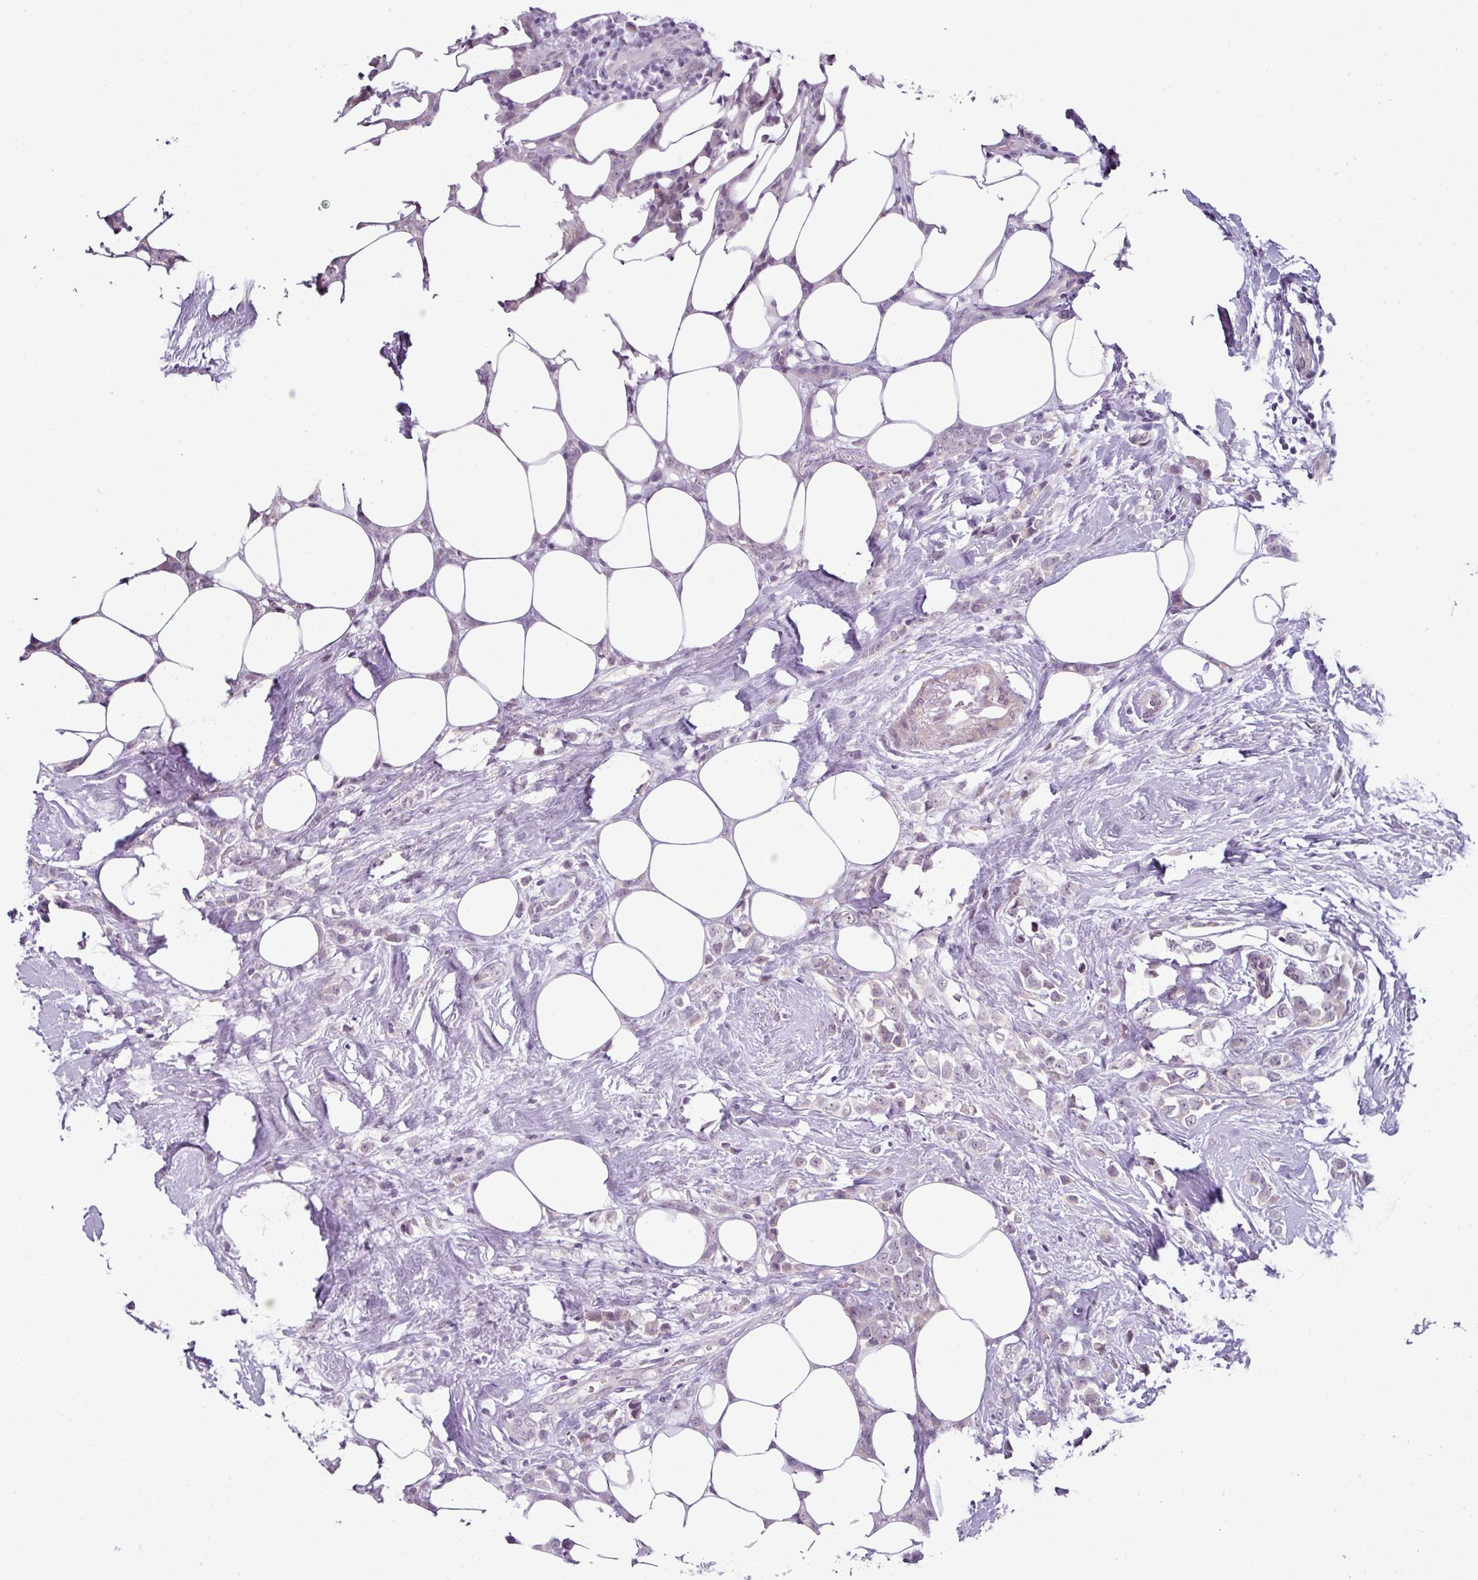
{"staining": {"intensity": "negative", "quantity": "none", "location": "none"}, "tissue": "breast cancer", "cell_type": "Tumor cells", "image_type": "cancer", "snomed": [{"axis": "morphology", "description": "Duct carcinoma"}, {"axis": "topography", "description": "Breast"}], "caption": "Protein analysis of breast cancer (intraductal carcinoma) displays no significant positivity in tumor cells. (DAB (3,3'-diaminobenzidine) immunohistochemistry (IHC), high magnification).", "gene": "OR52D1", "patient": {"sex": "female", "age": 80}}